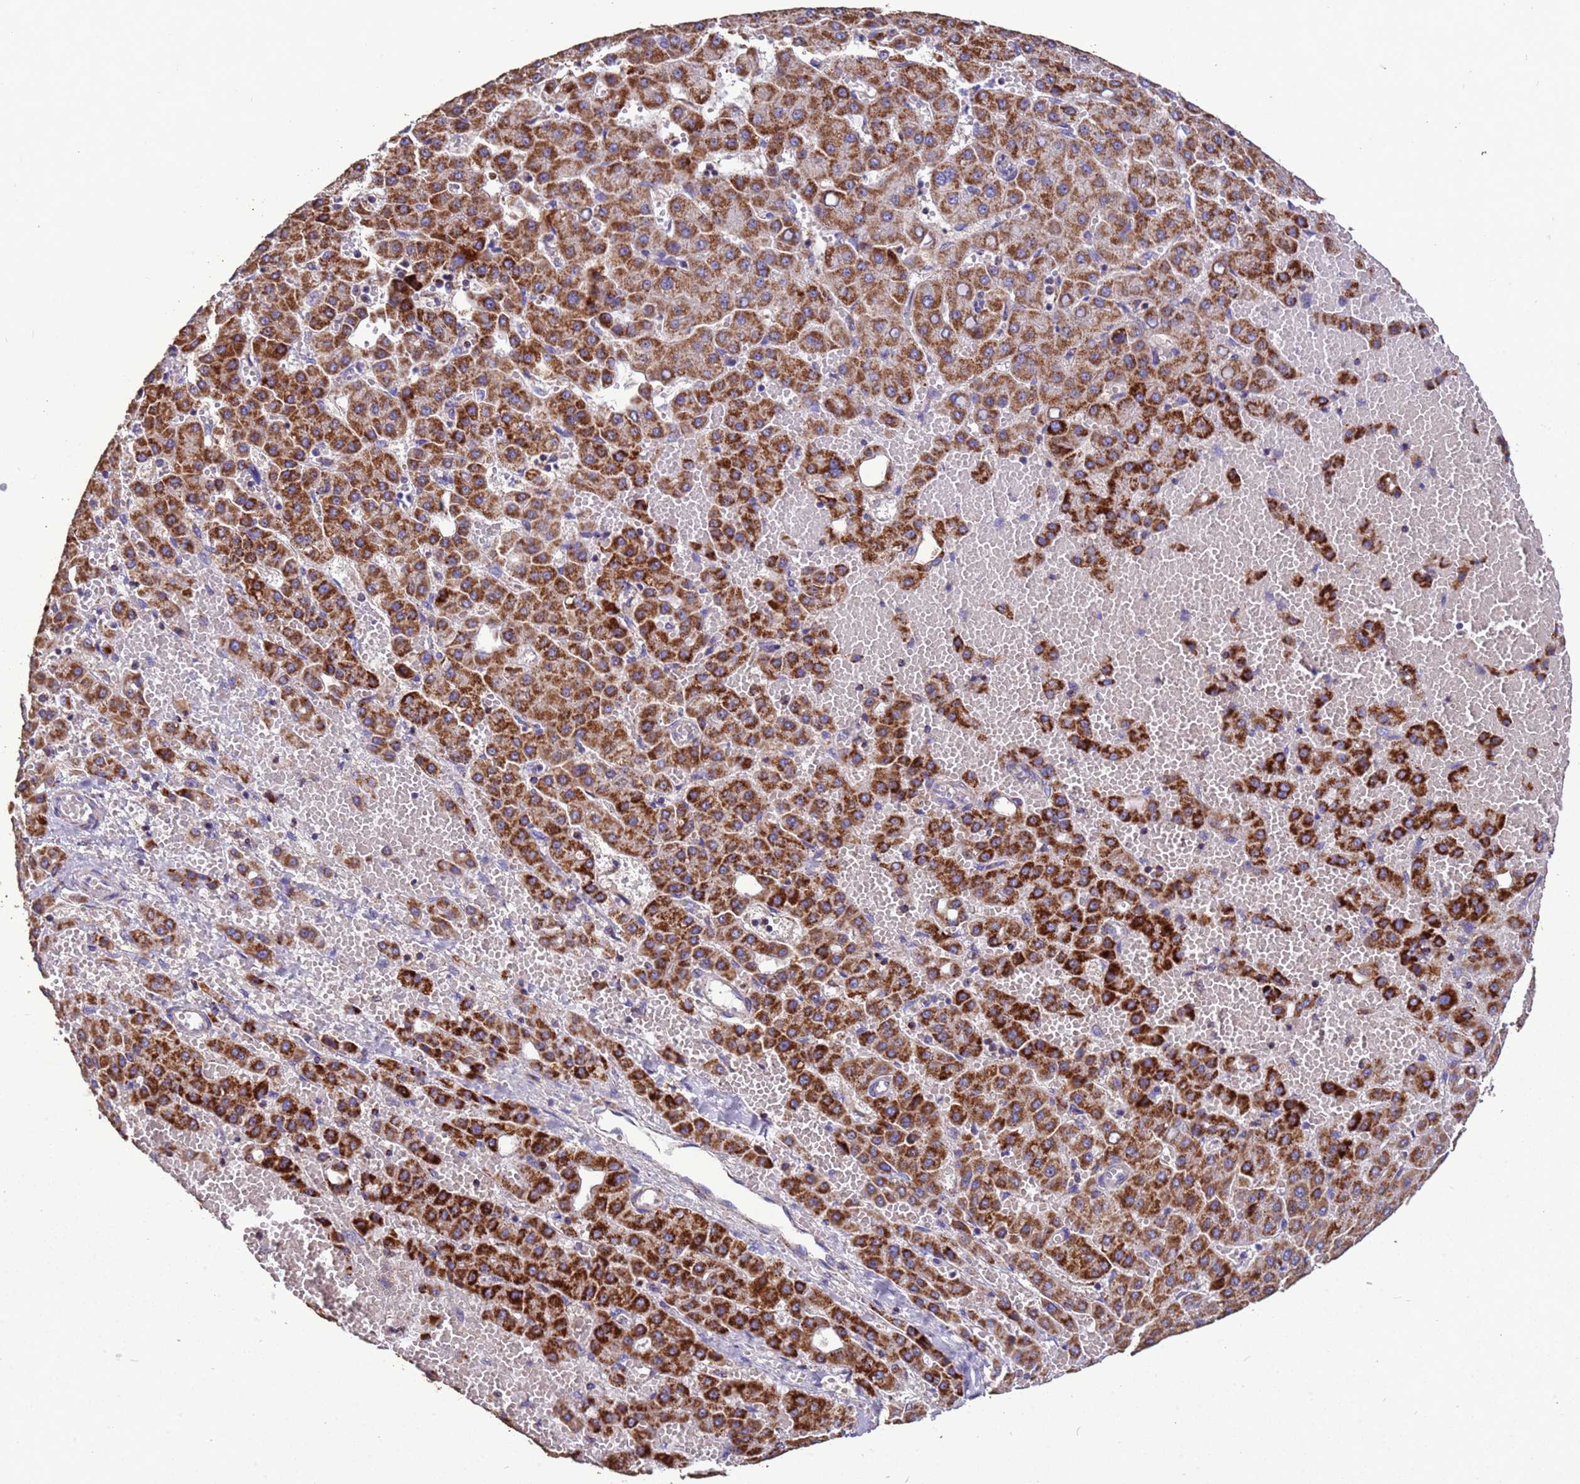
{"staining": {"intensity": "strong", "quantity": ">75%", "location": "cytoplasmic/membranous"}, "tissue": "liver cancer", "cell_type": "Tumor cells", "image_type": "cancer", "snomed": [{"axis": "morphology", "description": "Carcinoma, Hepatocellular, NOS"}, {"axis": "topography", "description": "Liver"}], "caption": "Brown immunohistochemical staining in liver cancer demonstrates strong cytoplasmic/membranous expression in about >75% of tumor cells.", "gene": "ZNFX1", "patient": {"sex": "male", "age": 47}}